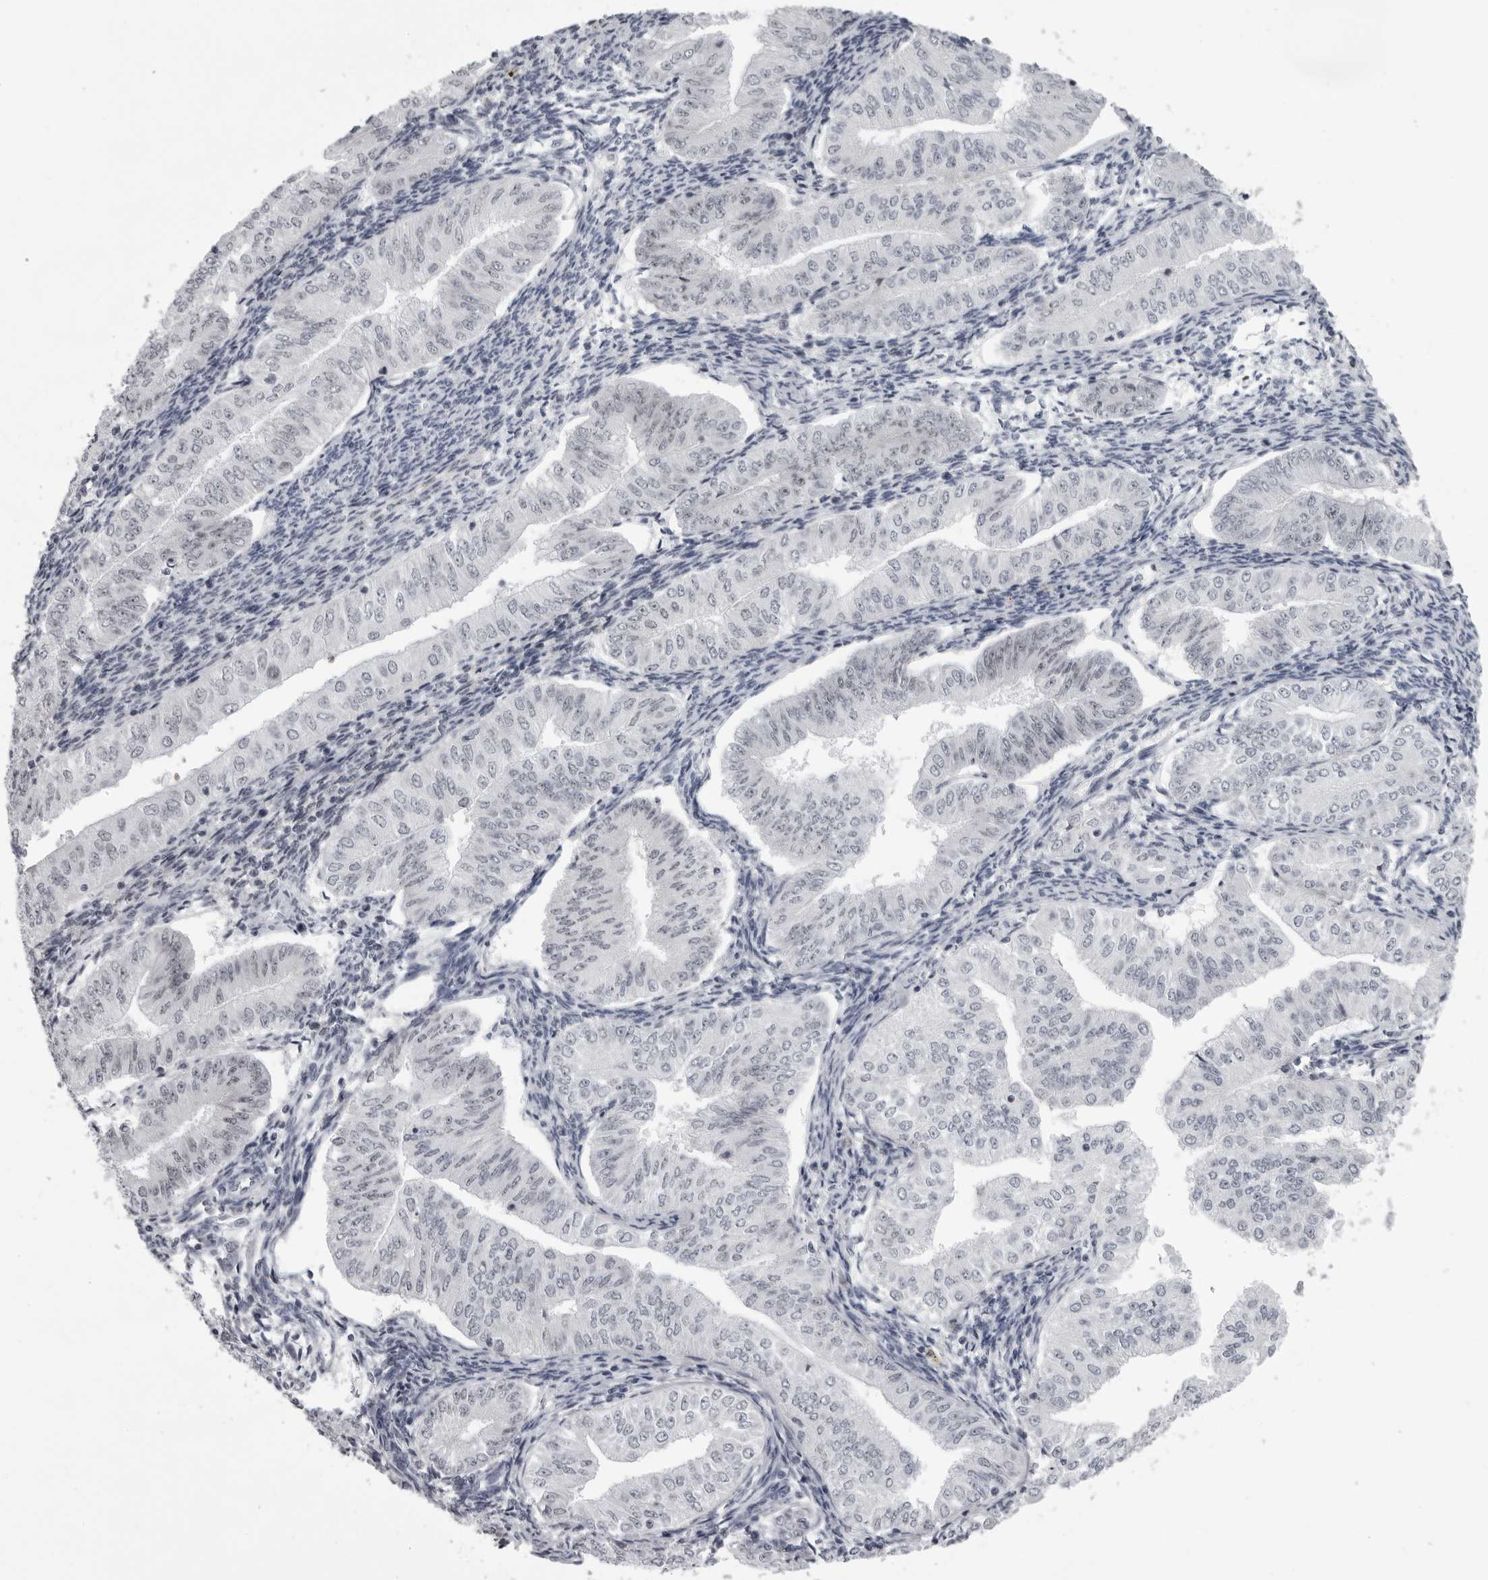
{"staining": {"intensity": "negative", "quantity": "none", "location": "none"}, "tissue": "endometrial cancer", "cell_type": "Tumor cells", "image_type": "cancer", "snomed": [{"axis": "morphology", "description": "Normal tissue, NOS"}, {"axis": "morphology", "description": "Adenocarcinoma, NOS"}, {"axis": "topography", "description": "Endometrium"}], "caption": "The histopathology image demonstrates no significant staining in tumor cells of endometrial adenocarcinoma. (IHC, brightfield microscopy, high magnification).", "gene": "EXOSC10", "patient": {"sex": "female", "age": 53}}